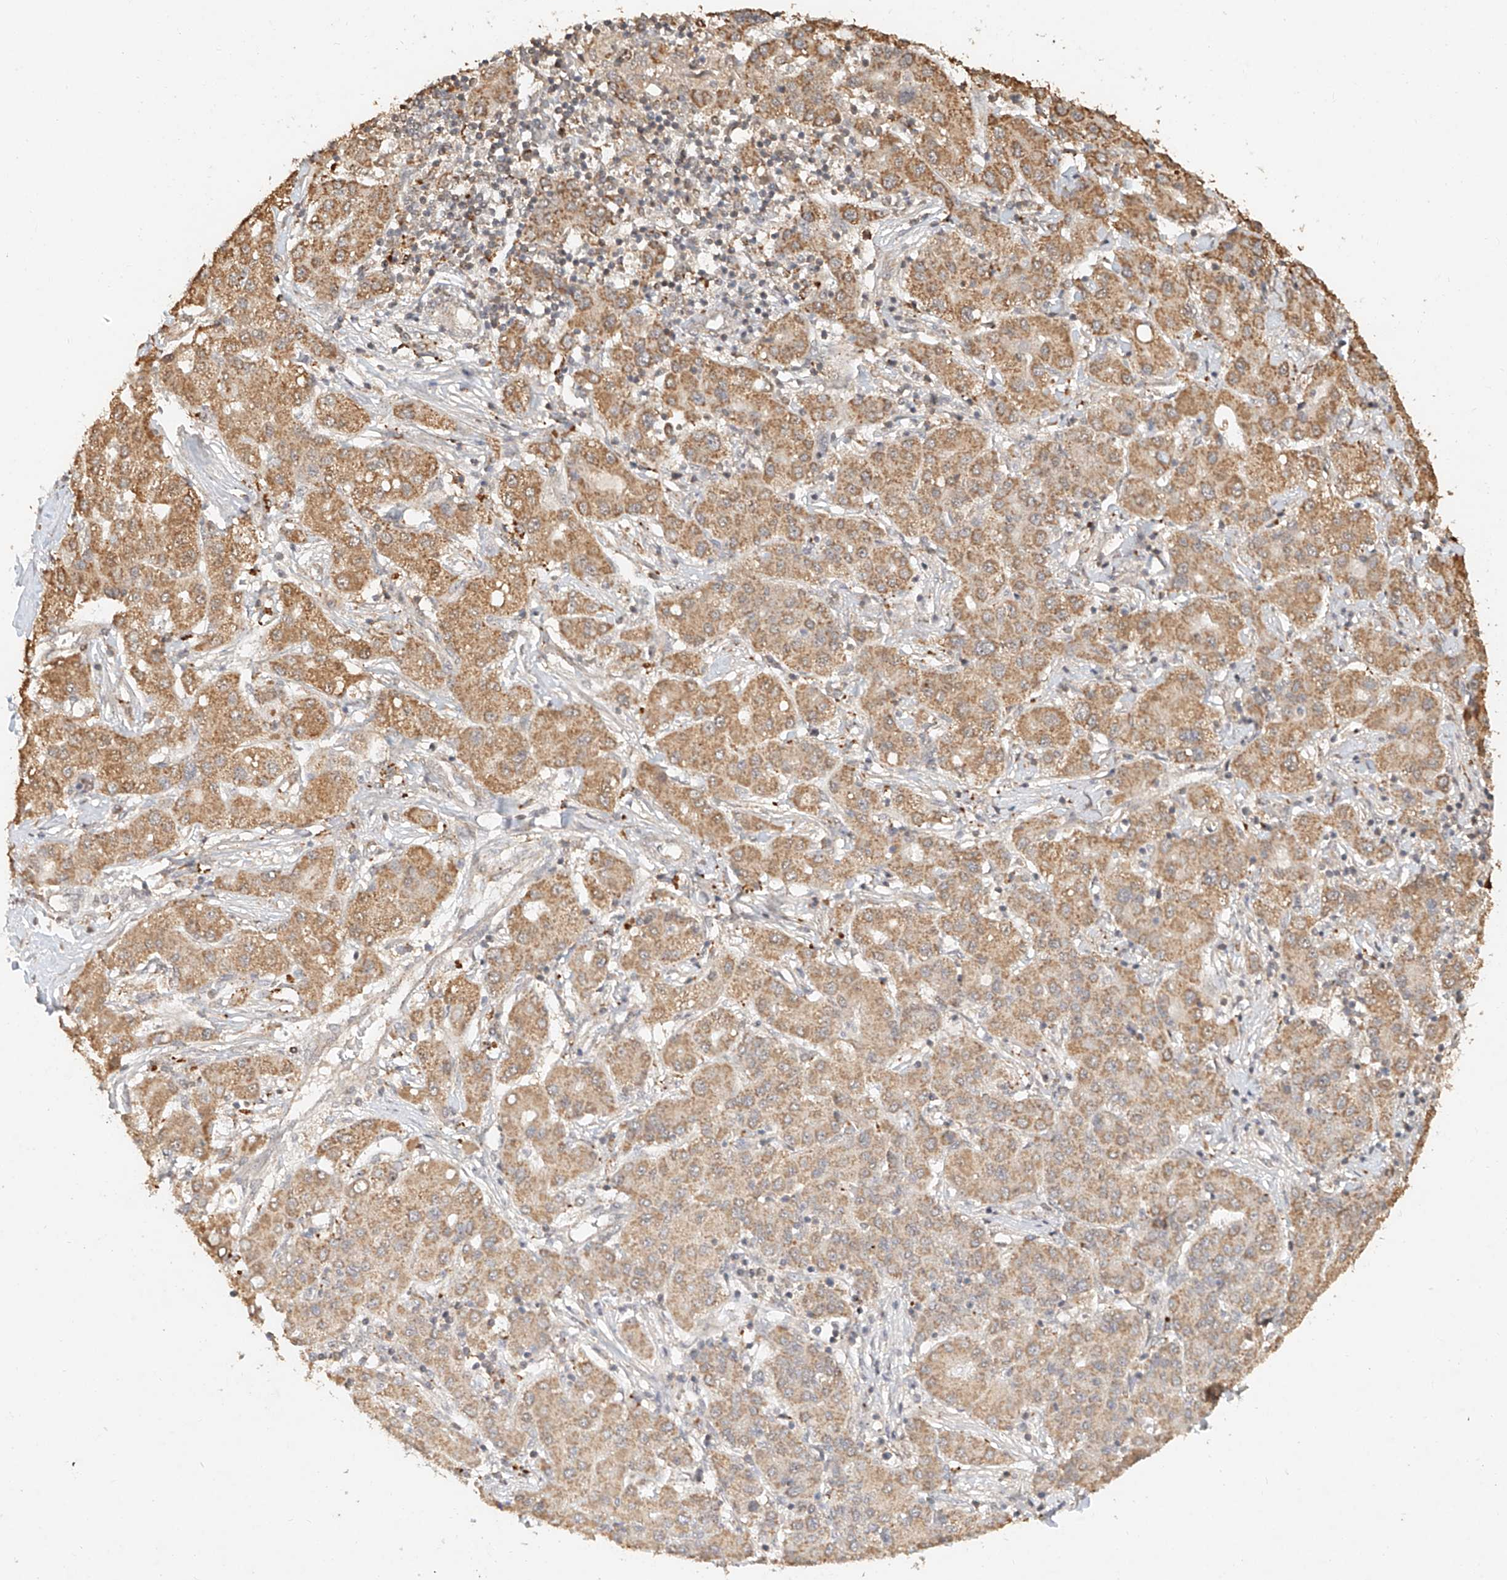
{"staining": {"intensity": "moderate", "quantity": ">75%", "location": "cytoplasmic/membranous"}, "tissue": "liver cancer", "cell_type": "Tumor cells", "image_type": "cancer", "snomed": [{"axis": "morphology", "description": "Carcinoma, Hepatocellular, NOS"}, {"axis": "topography", "description": "Liver"}], "caption": "The histopathology image shows staining of liver cancer, revealing moderate cytoplasmic/membranous protein positivity (brown color) within tumor cells. Nuclei are stained in blue.", "gene": "CXorf58", "patient": {"sex": "male", "age": 65}}